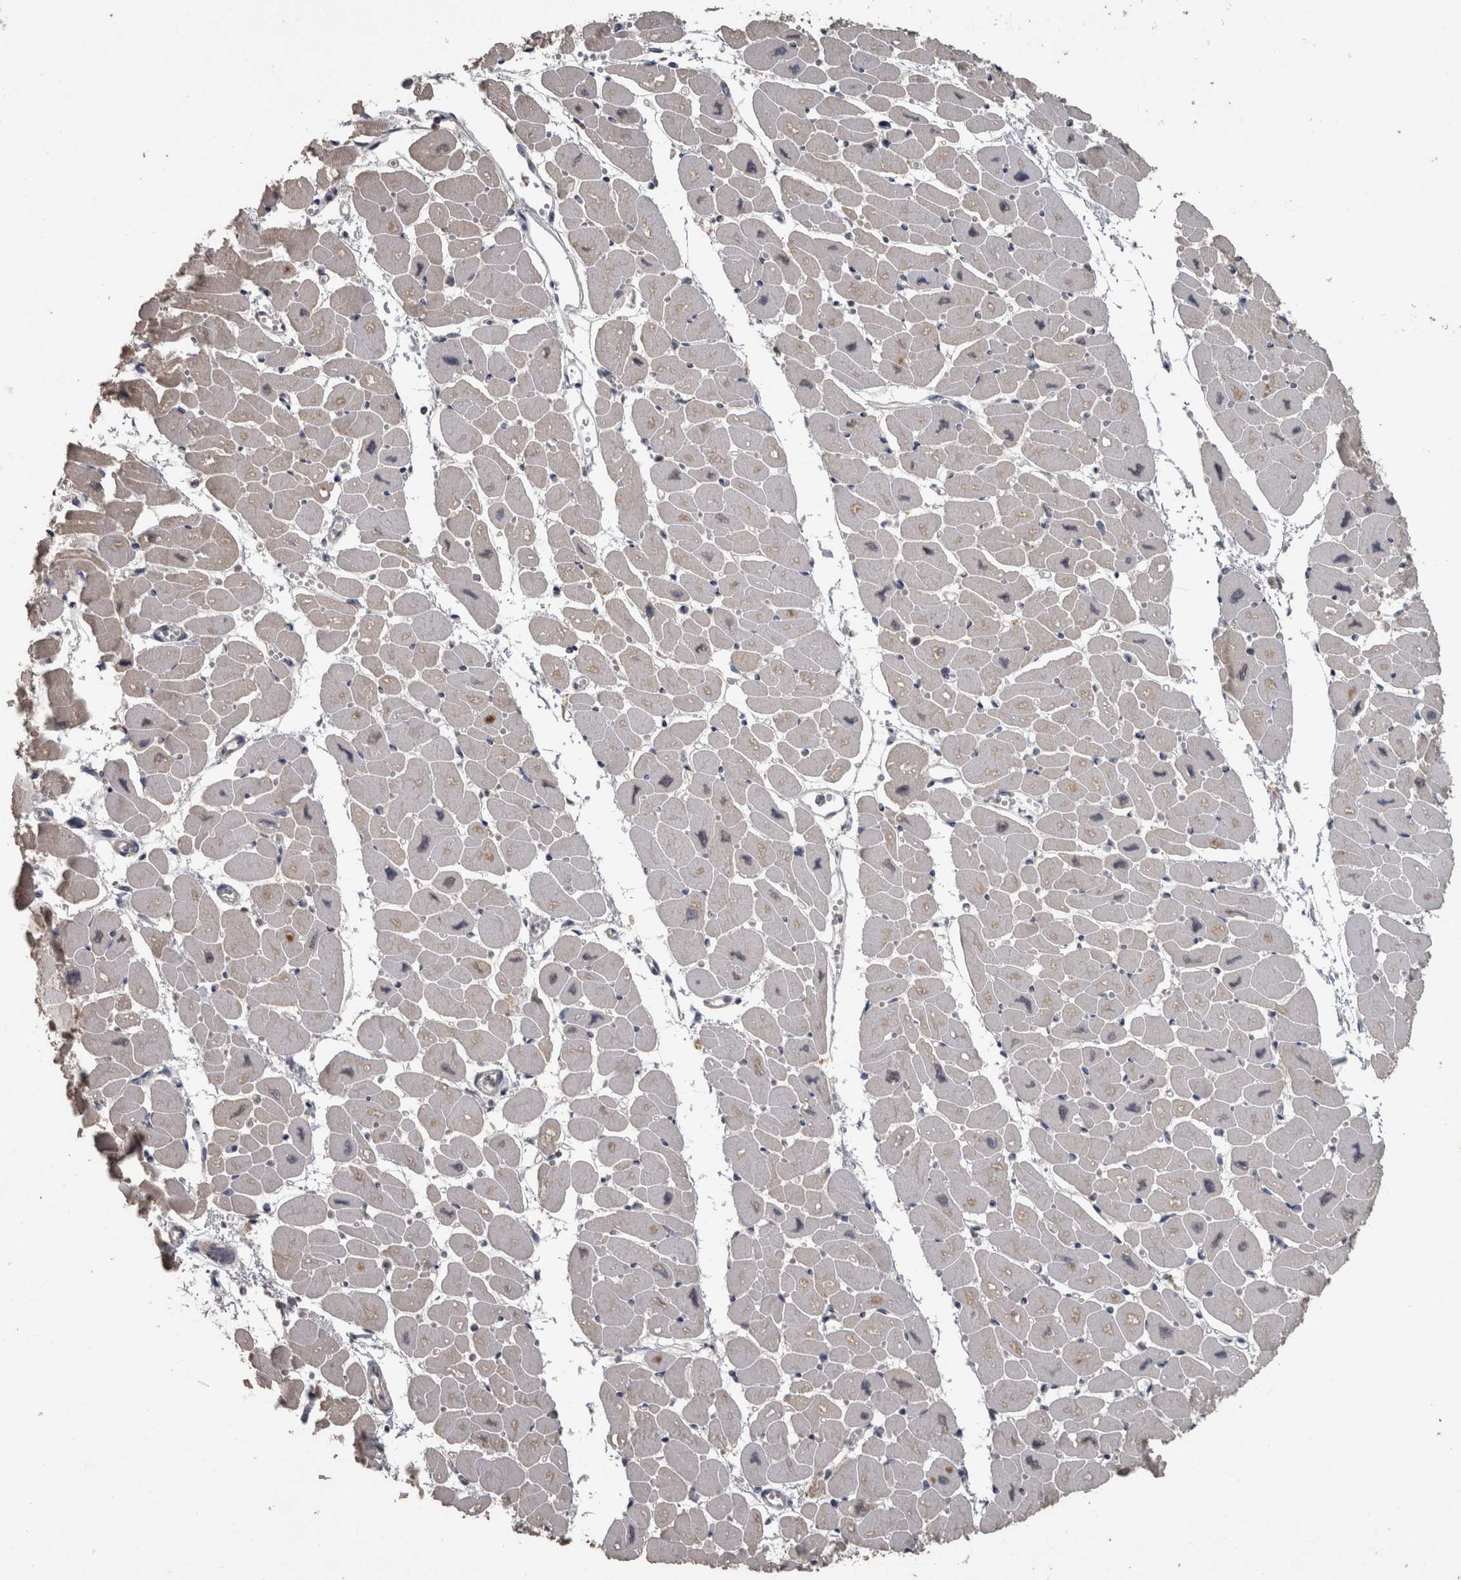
{"staining": {"intensity": "weak", "quantity": "<25%", "location": "cytoplasmic/membranous"}, "tissue": "heart muscle", "cell_type": "Cardiomyocytes", "image_type": "normal", "snomed": [{"axis": "morphology", "description": "Normal tissue, NOS"}, {"axis": "topography", "description": "Heart"}], "caption": "There is no significant expression in cardiomyocytes of heart muscle.", "gene": "PIK3AP1", "patient": {"sex": "female", "age": 54}}